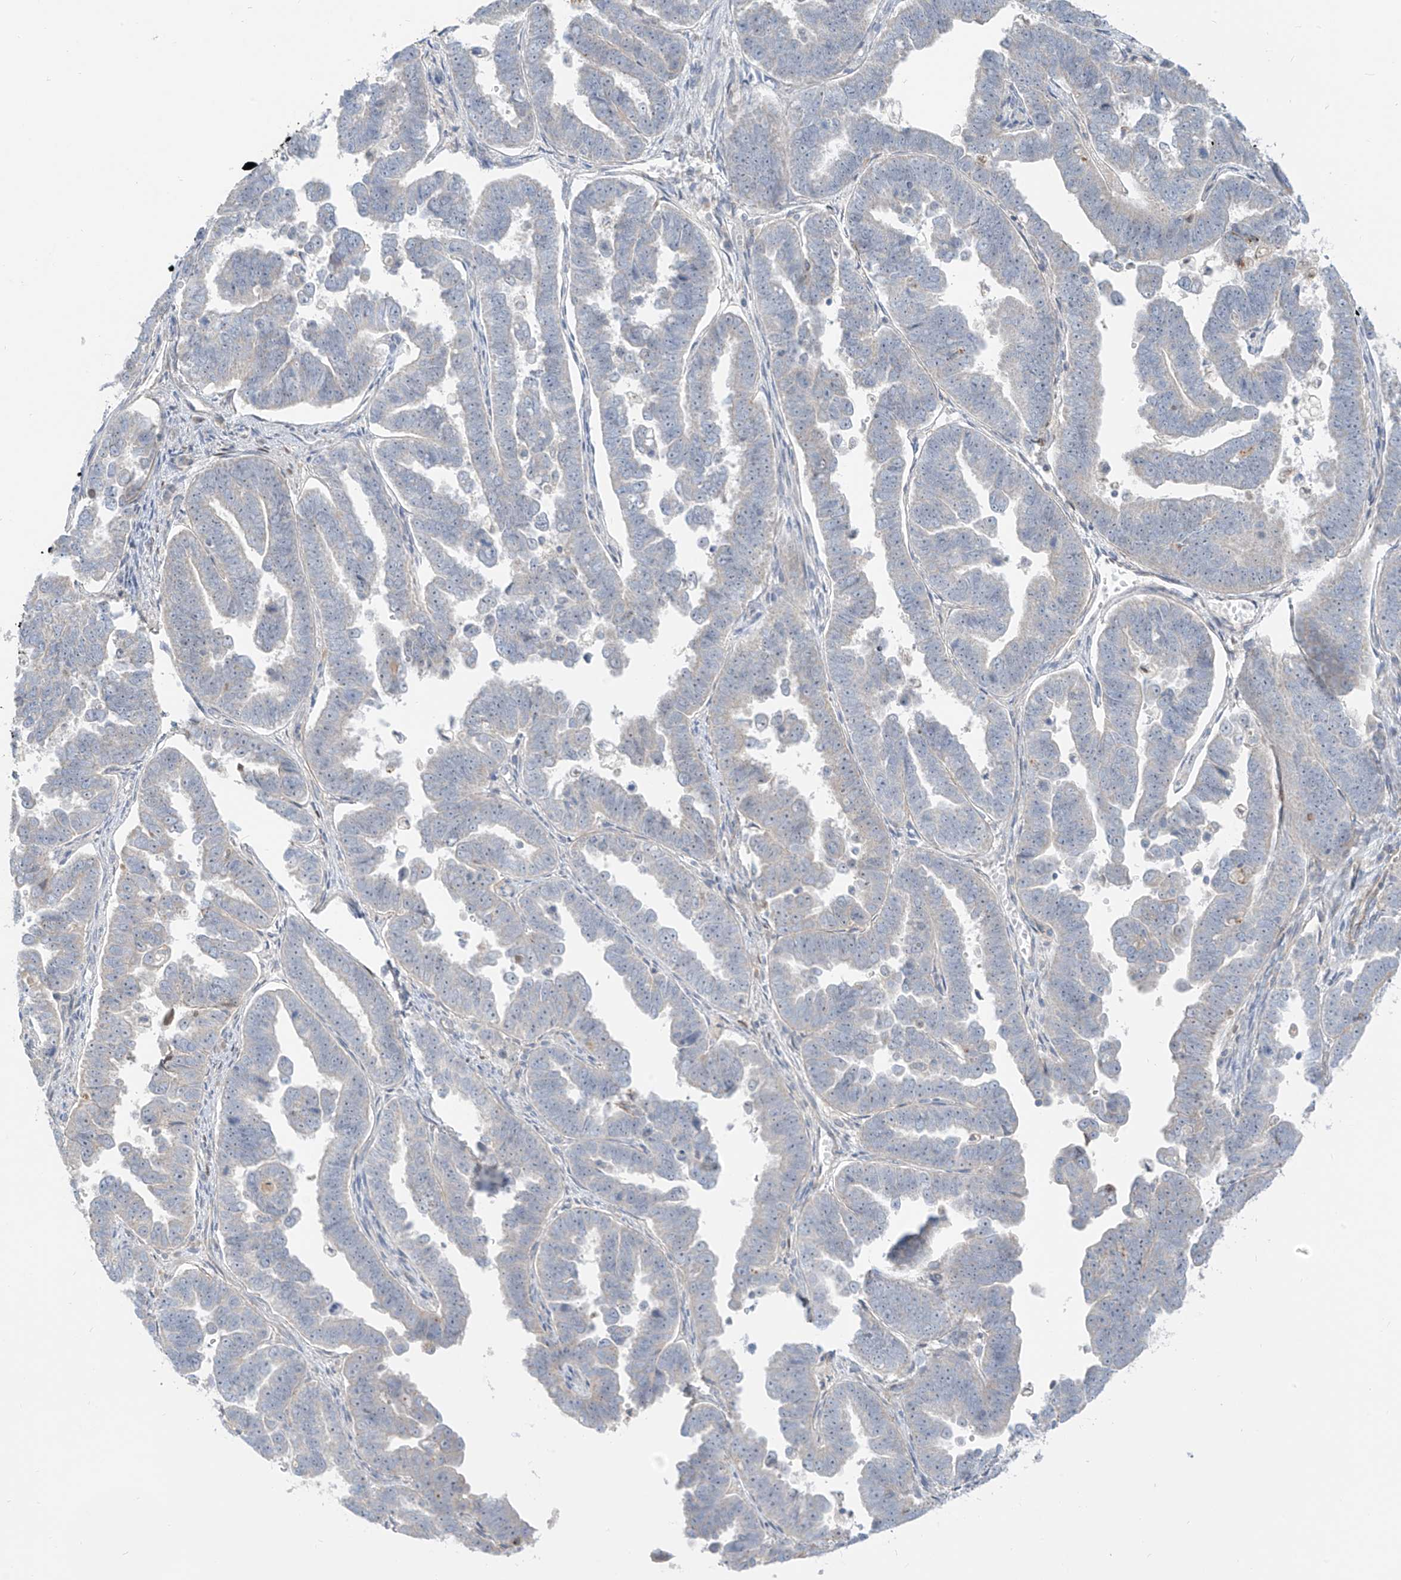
{"staining": {"intensity": "negative", "quantity": "none", "location": "none"}, "tissue": "endometrial cancer", "cell_type": "Tumor cells", "image_type": "cancer", "snomed": [{"axis": "morphology", "description": "Adenocarcinoma, NOS"}, {"axis": "topography", "description": "Endometrium"}], "caption": "Immunohistochemistry histopathology image of neoplastic tissue: endometrial cancer stained with DAB (3,3'-diaminobenzidine) shows no significant protein positivity in tumor cells. Brightfield microscopy of immunohistochemistry (IHC) stained with DAB (brown) and hematoxylin (blue), captured at high magnification.", "gene": "C2orf42", "patient": {"sex": "female", "age": 75}}